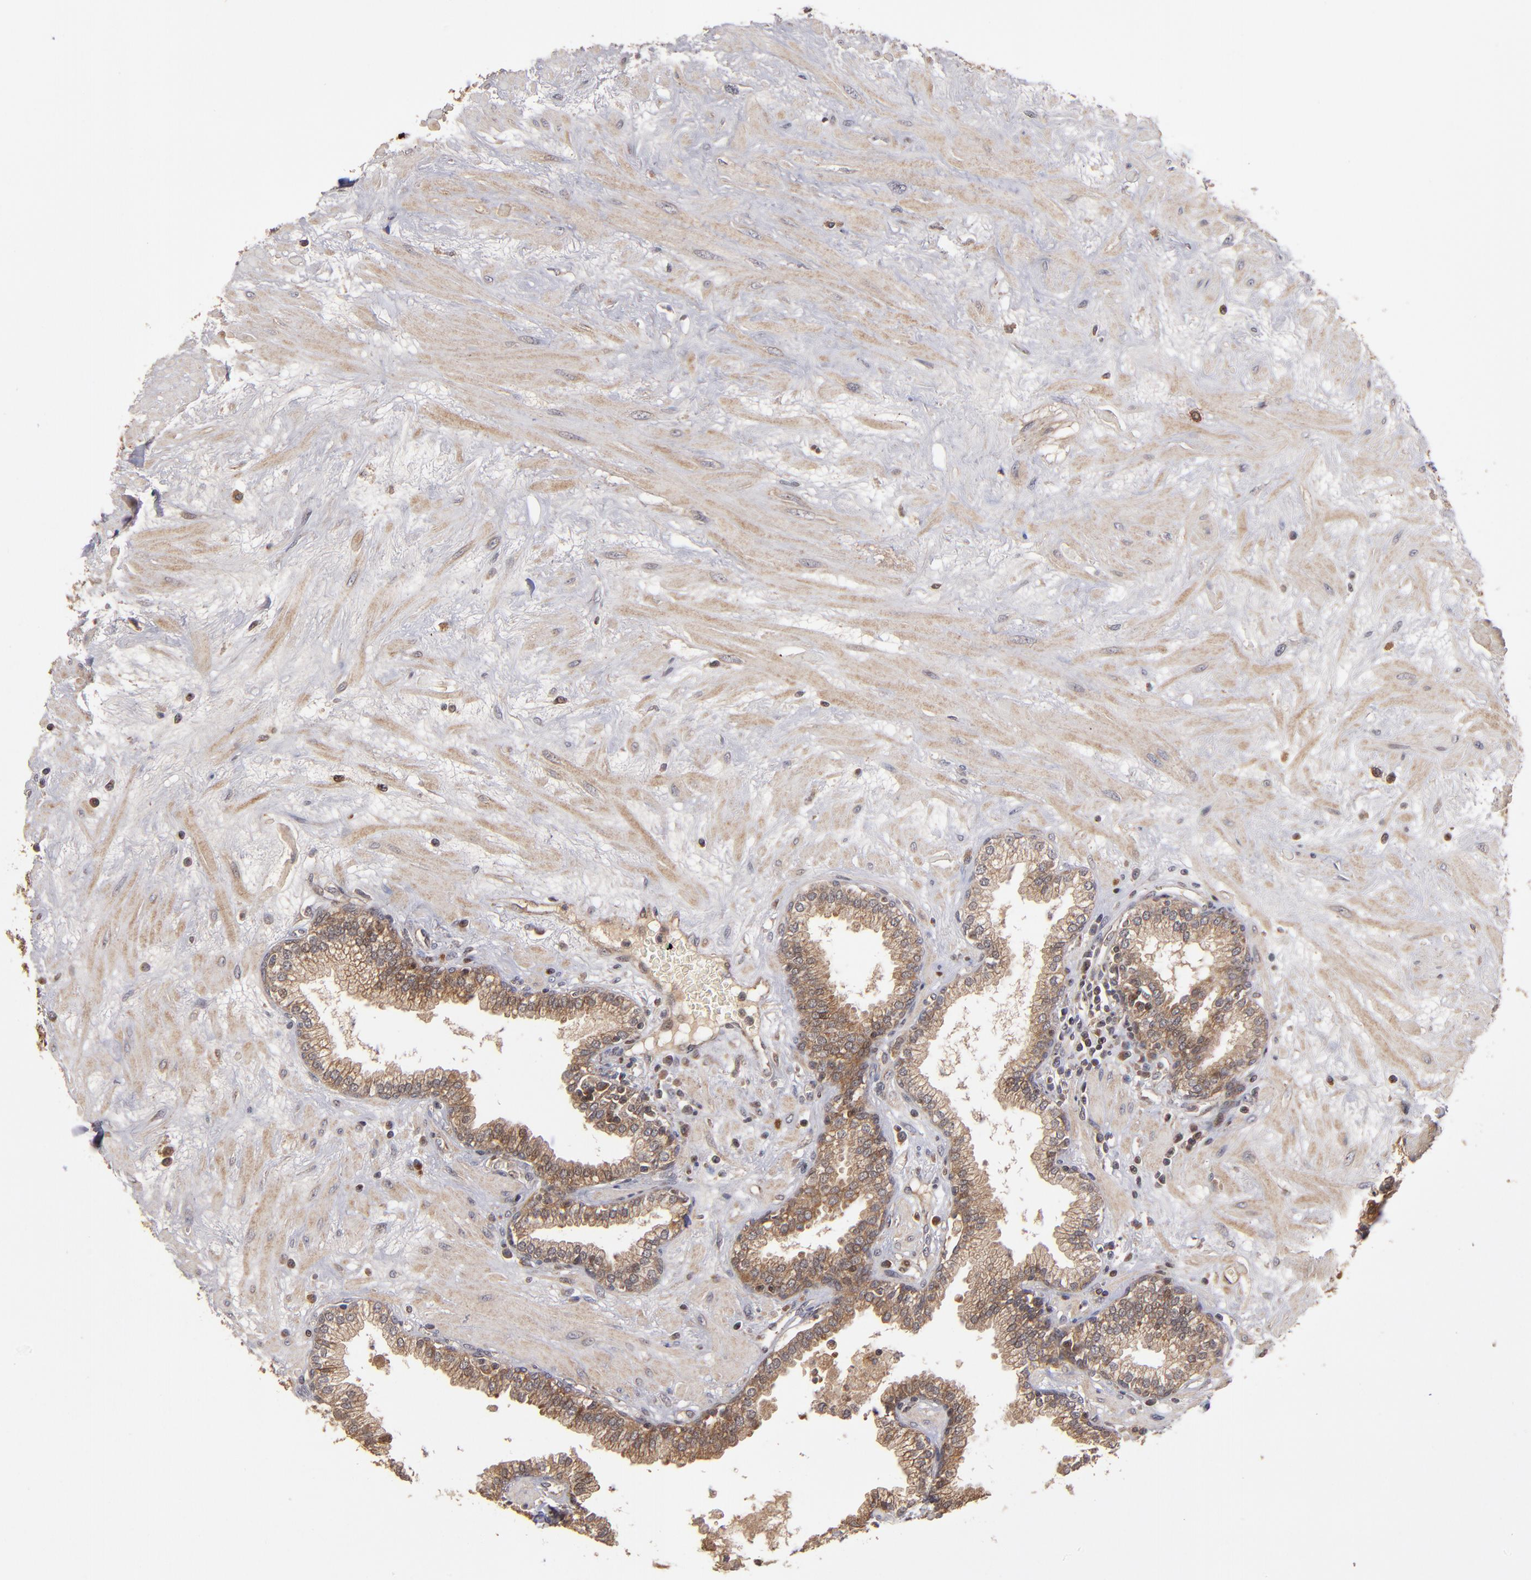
{"staining": {"intensity": "moderate", "quantity": ">75%", "location": "cytoplasmic/membranous"}, "tissue": "prostate", "cell_type": "Glandular cells", "image_type": "normal", "snomed": [{"axis": "morphology", "description": "Normal tissue, NOS"}, {"axis": "topography", "description": "Prostate"}], "caption": "Brown immunohistochemical staining in normal human prostate reveals moderate cytoplasmic/membranous expression in approximately >75% of glandular cells. The staining was performed using DAB, with brown indicating positive protein expression. Nuclei are stained blue with hematoxylin.", "gene": "BDKRB1", "patient": {"sex": "male", "age": 64}}